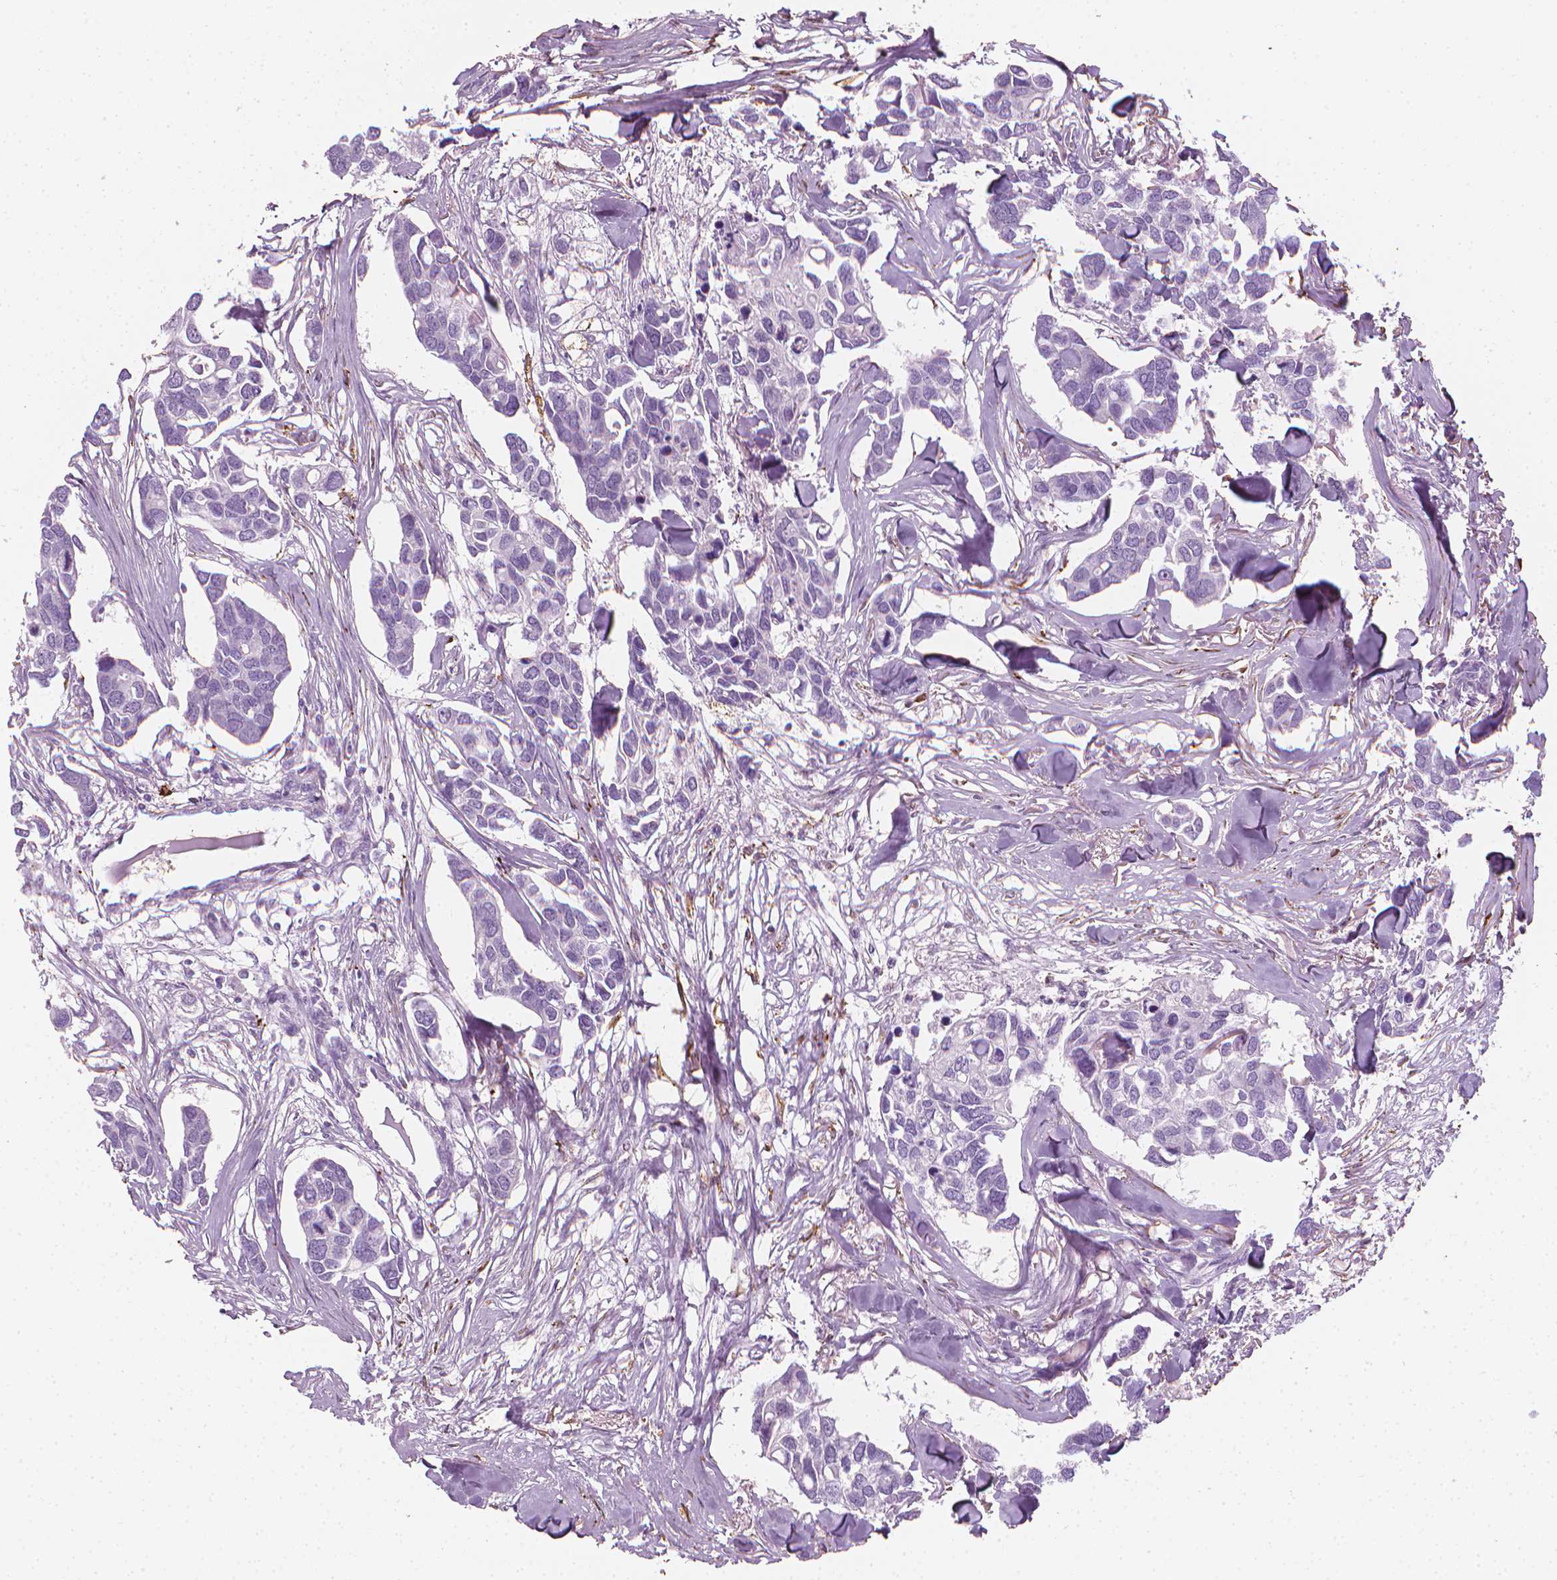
{"staining": {"intensity": "negative", "quantity": "none", "location": "none"}, "tissue": "breast cancer", "cell_type": "Tumor cells", "image_type": "cancer", "snomed": [{"axis": "morphology", "description": "Duct carcinoma"}, {"axis": "topography", "description": "Breast"}], "caption": "High magnification brightfield microscopy of breast cancer stained with DAB (3,3'-diaminobenzidine) (brown) and counterstained with hematoxylin (blue): tumor cells show no significant expression. The staining is performed using DAB (3,3'-diaminobenzidine) brown chromogen with nuclei counter-stained in using hematoxylin.", "gene": "CES1", "patient": {"sex": "female", "age": 83}}